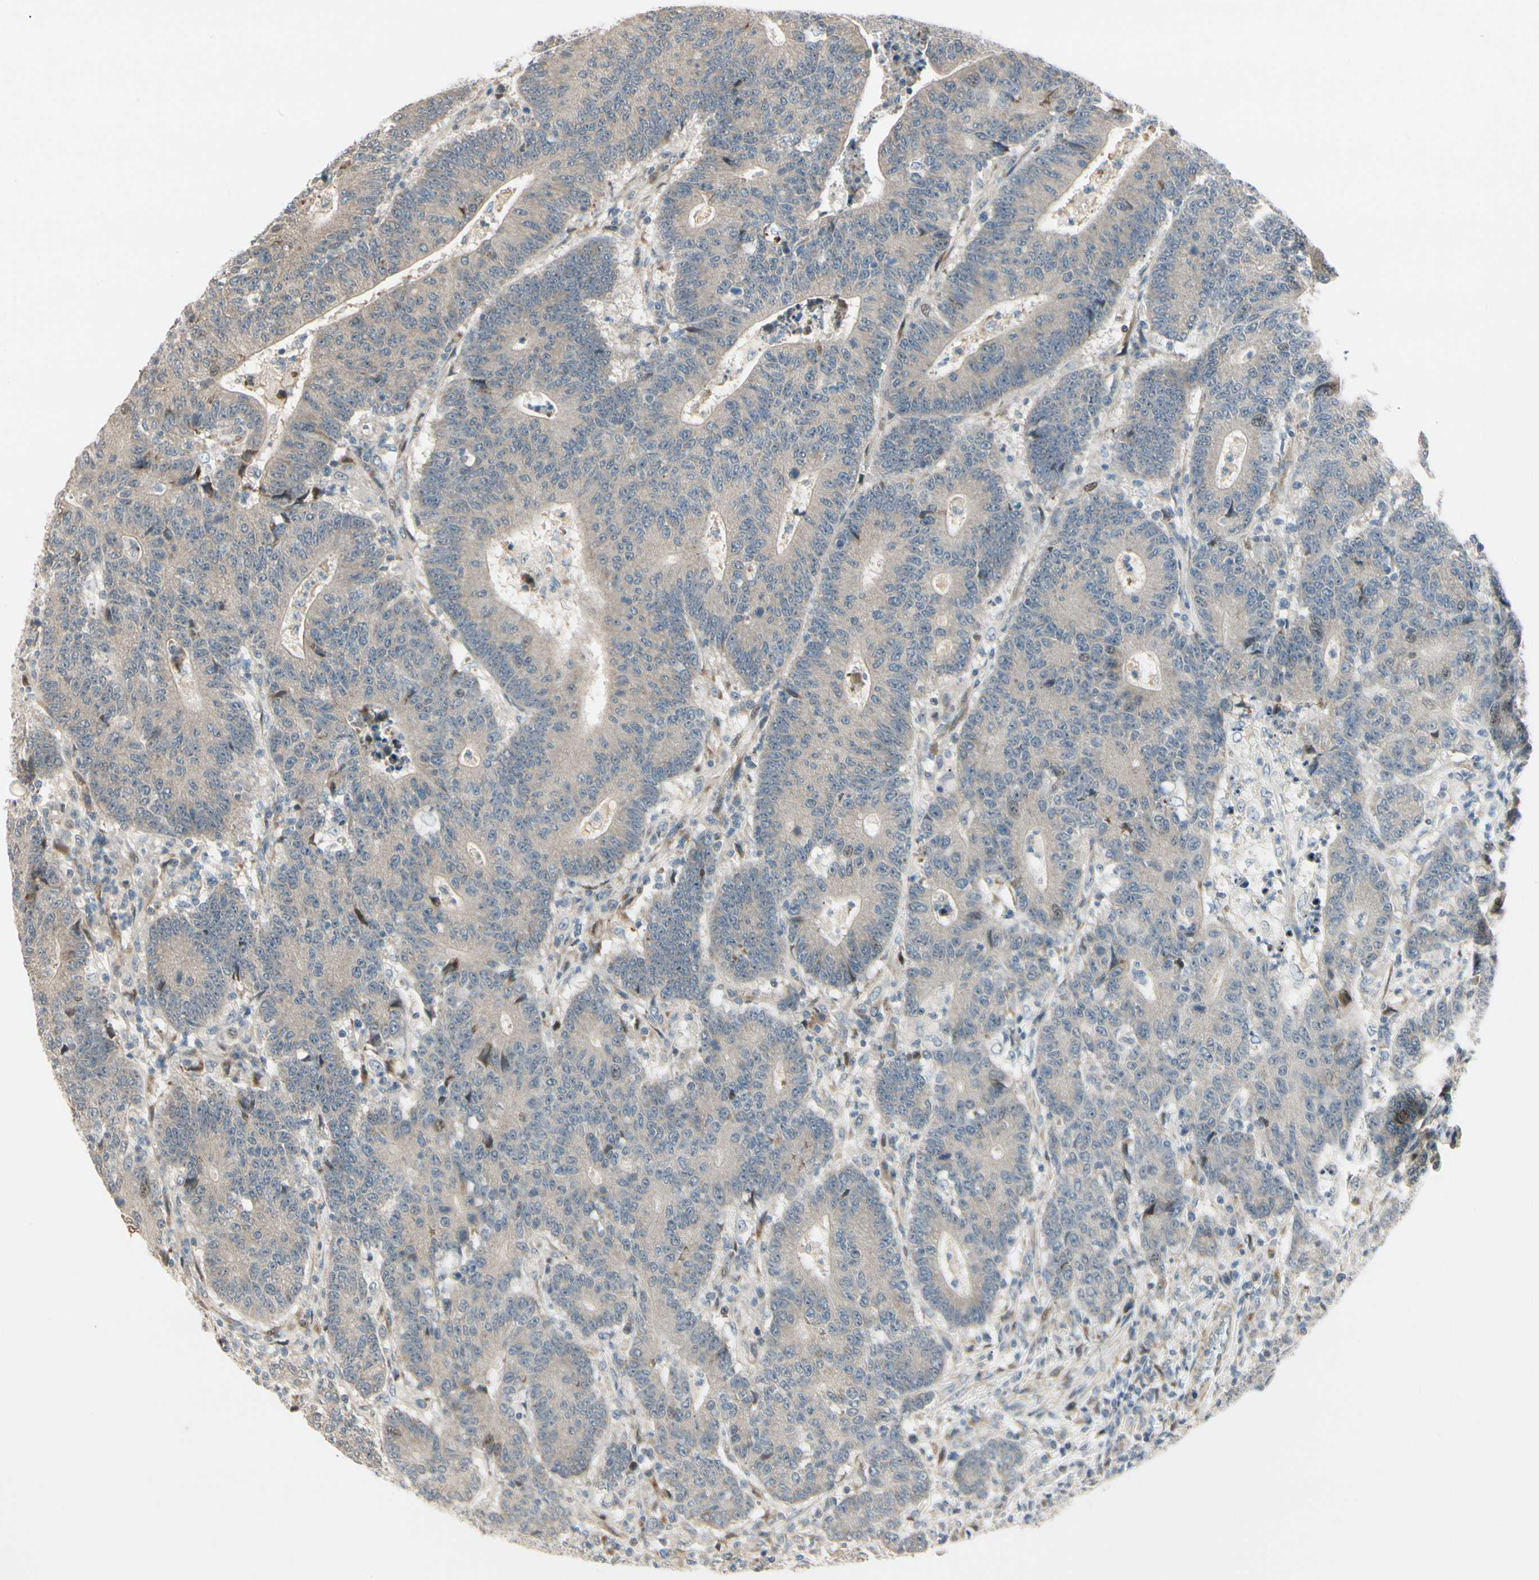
{"staining": {"intensity": "weak", "quantity": ">75%", "location": "cytoplasmic/membranous"}, "tissue": "colorectal cancer", "cell_type": "Tumor cells", "image_type": "cancer", "snomed": [{"axis": "morphology", "description": "Normal tissue, NOS"}, {"axis": "morphology", "description": "Adenocarcinoma, NOS"}, {"axis": "topography", "description": "Colon"}], "caption": "Colorectal cancer (adenocarcinoma) stained with a brown dye demonstrates weak cytoplasmic/membranous positive staining in approximately >75% of tumor cells.", "gene": "P4HA3", "patient": {"sex": "female", "age": 75}}